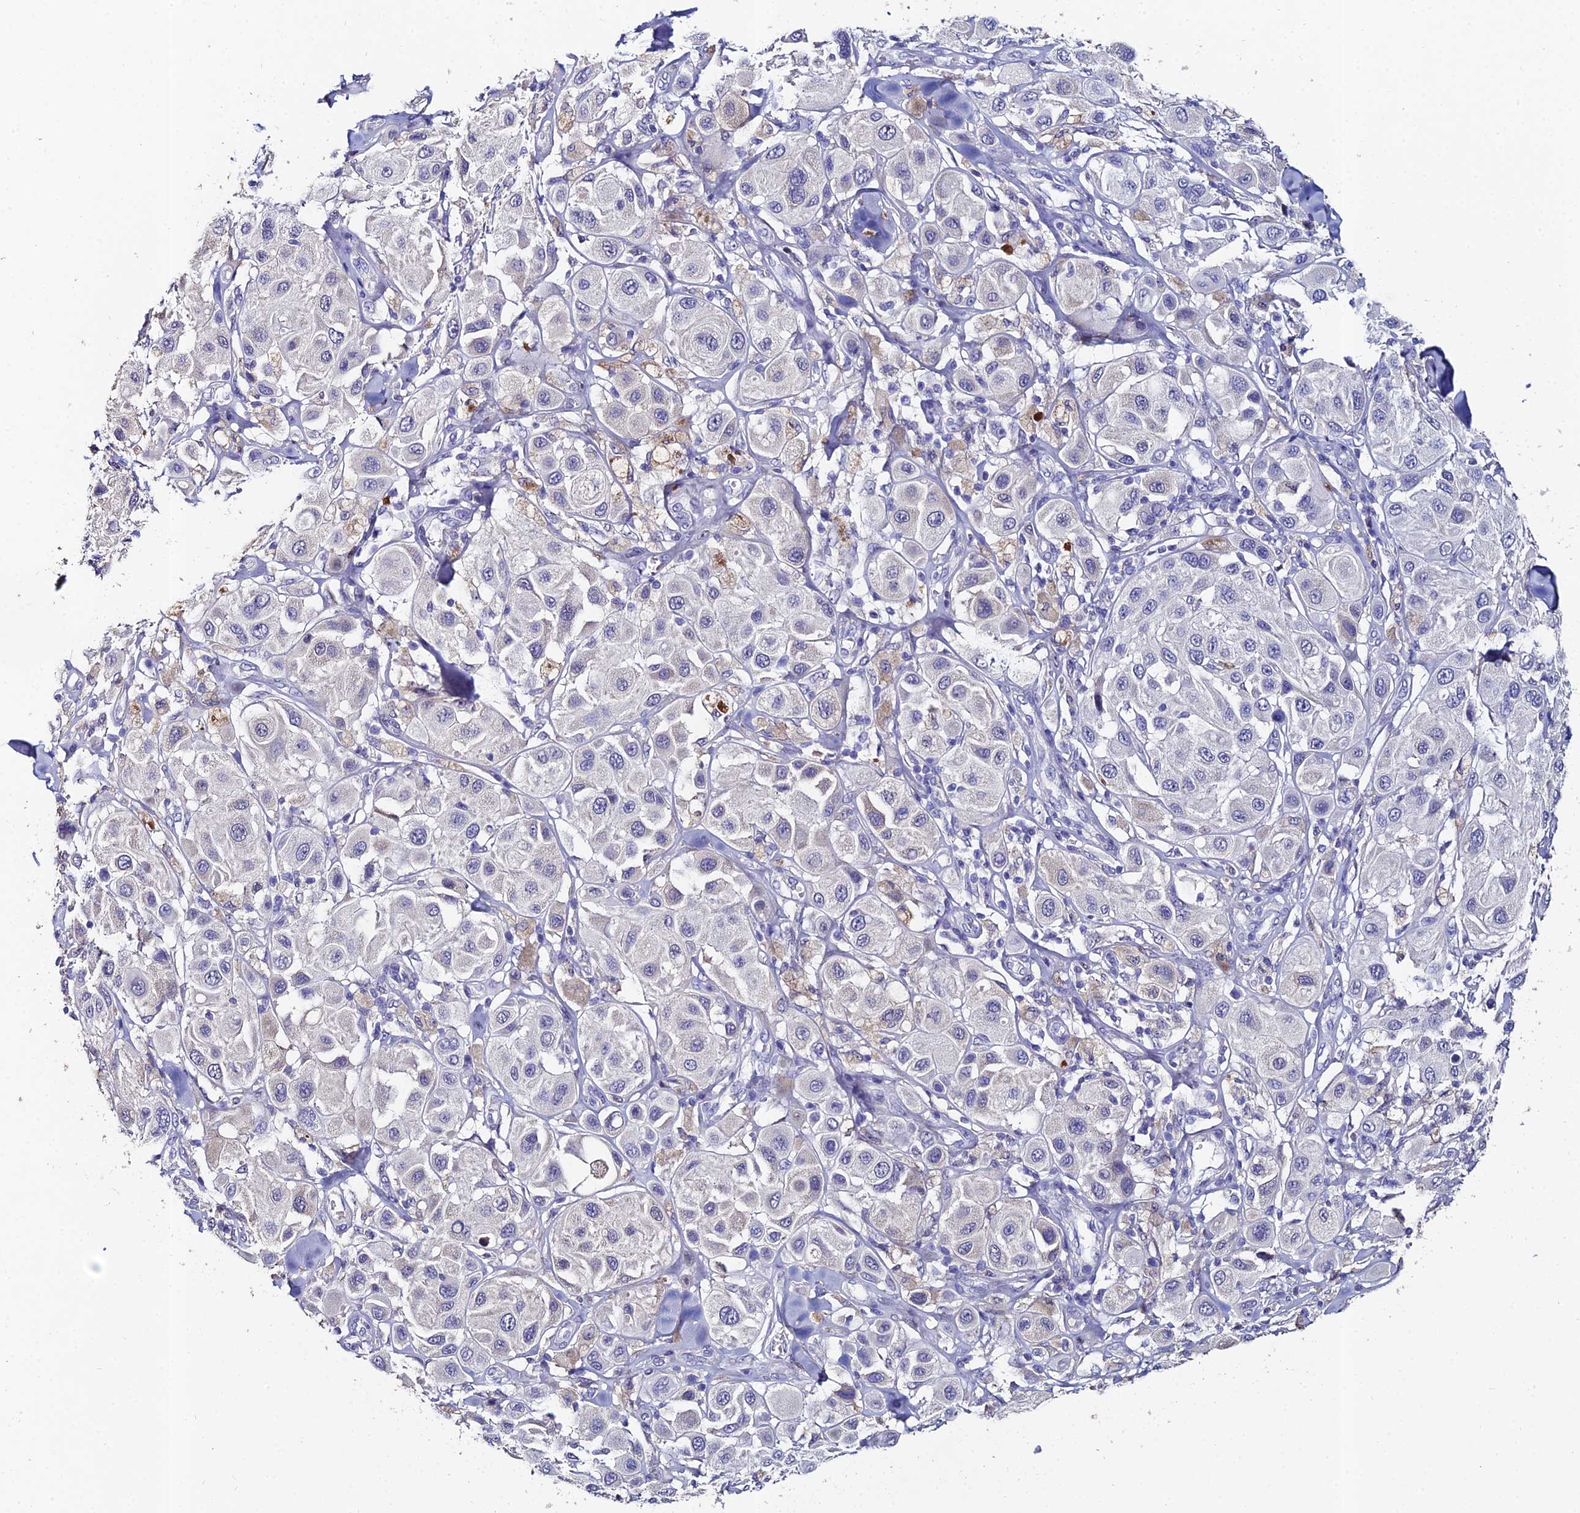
{"staining": {"intensity": "negative", "quantity": "none", "location": "none"}, "tissue": "melanoma", "cell_type": "Tumor cells", "image_type": "cancer", "snomed": [{"axis": "morphology", "description": "Malignant melanoma, Metastatic site"}, {"axis": "topography", "description": "Skin"}], "caption": "There is no significant staining in tumor cells of malignant melanoma (metastatic site).", "gene": "ESRRG", "patient": {"sex": "male", "age": 41}}